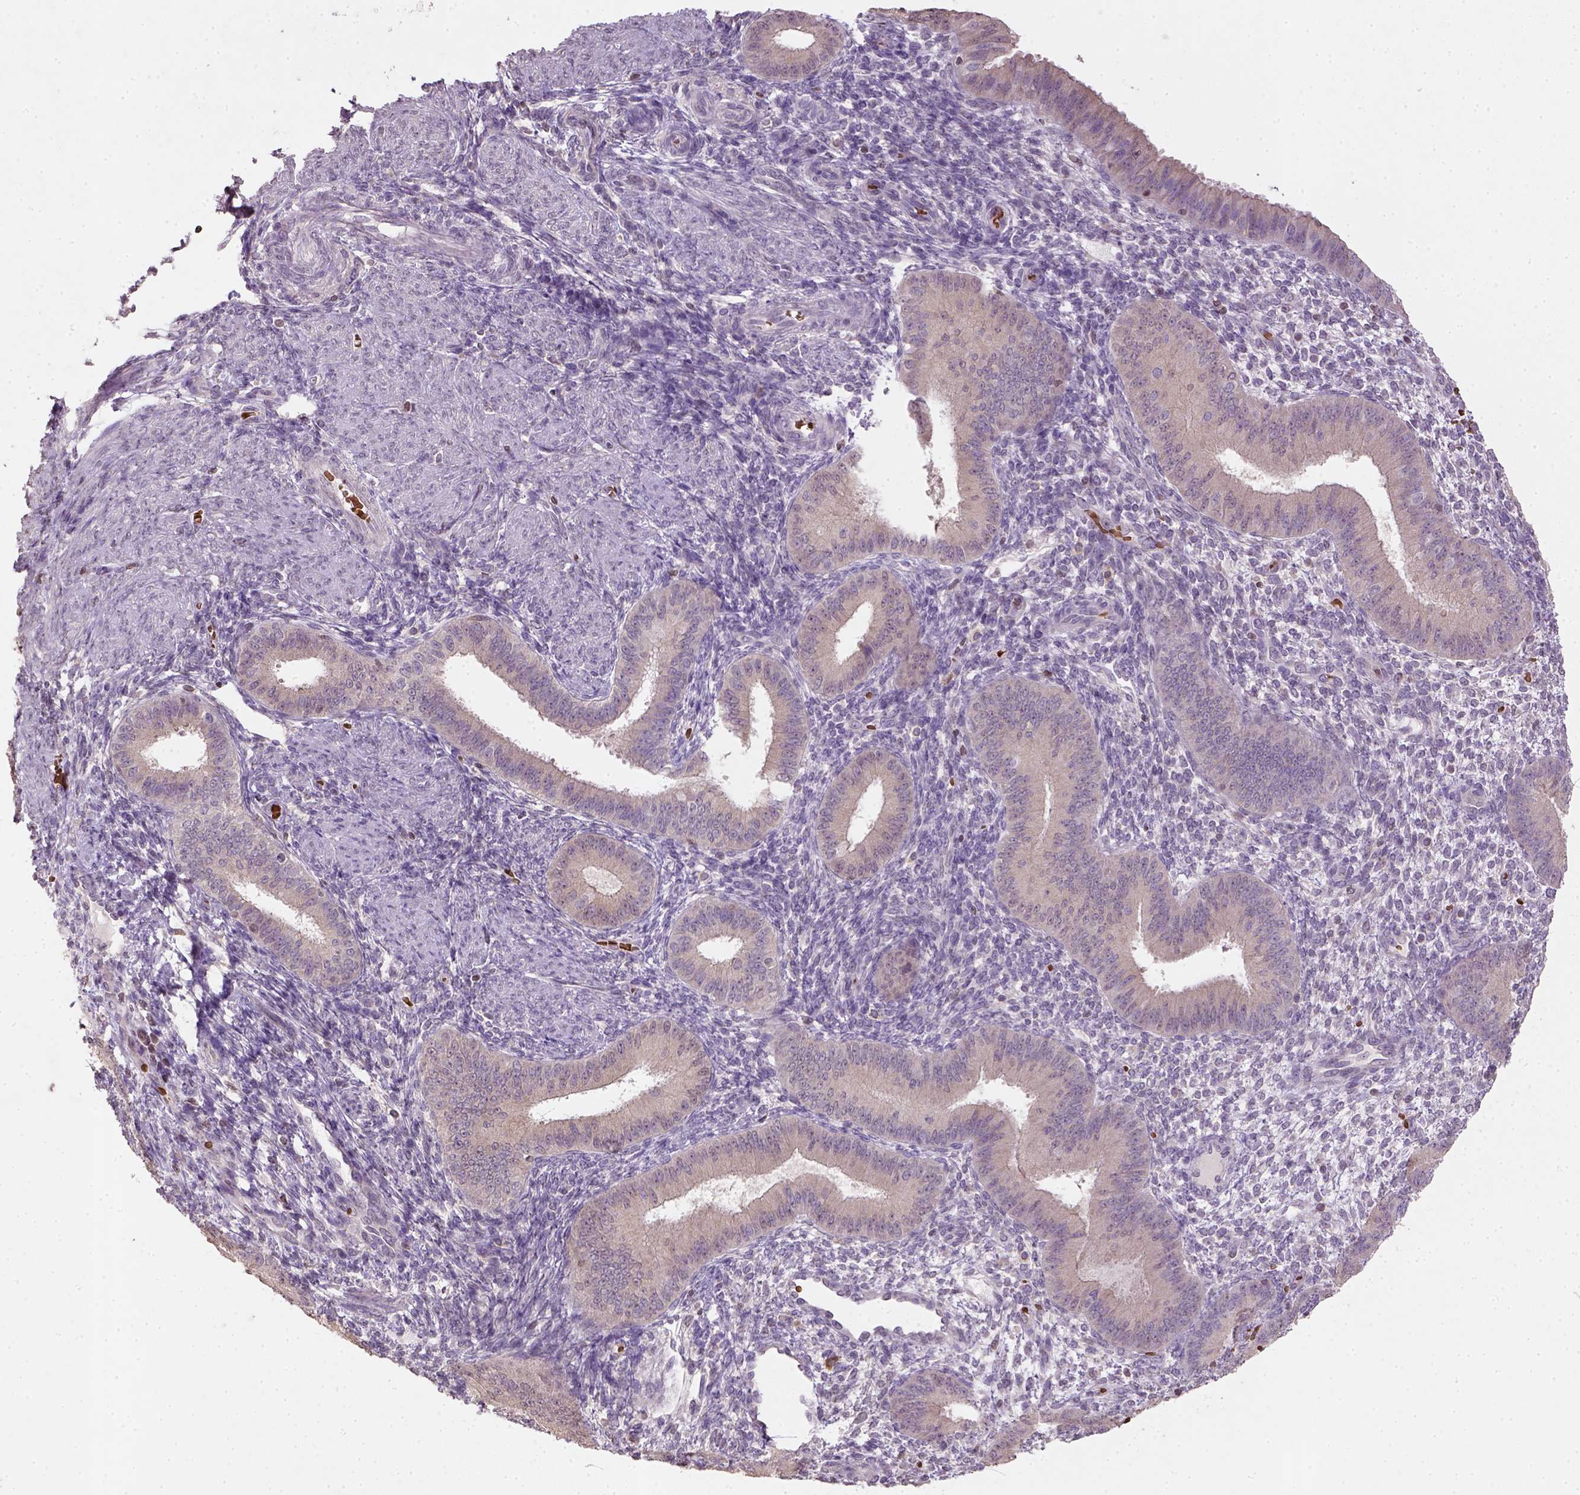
{"staining": {"intensity": "negative", "quantity": "none", "location": "none"}, "tissue": "endometrium", "cell_type": "Cells in endometrial stroma", "image_type": "normal", "snomed": [{"axis": "morphology", "description": "Normal tissue, NOS"}, {"axis": "topography", "description": "Endometrium"}], "caption": "Image shows no significant protein positivity in cells in endometrial stroma of unremarkable endometrium.", "gene": "NUDT3", "patient": {"sex": "female", "age": 39}}